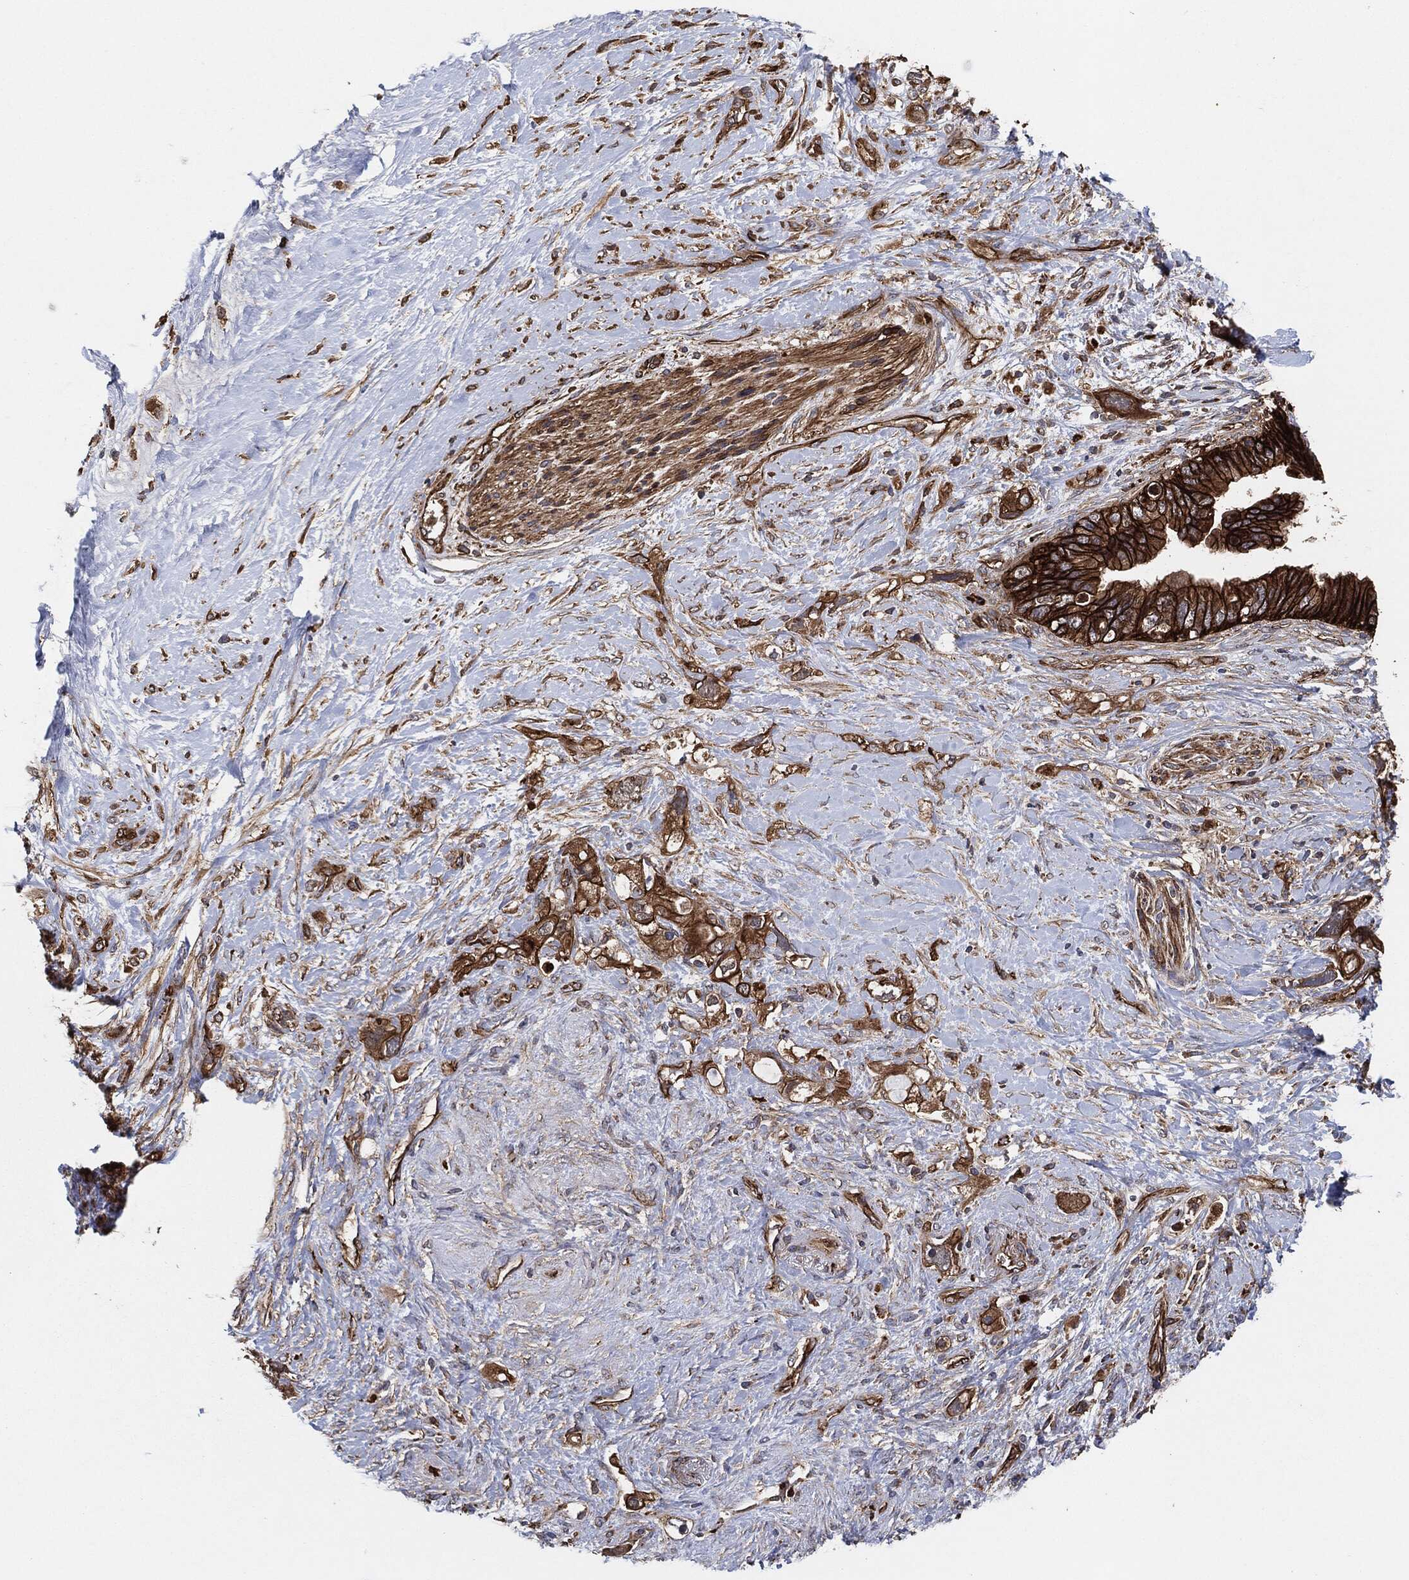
{"staining": {"intensity": "strong", "quantity": ">75%", "location": "cytoplasmic/membranous"}, "tissue": "pancreatic cancer", "cell_type": "Tumor cells", "image_type": "cancer", "snomed": [{"axis": "morphology", "description": "Adenocarcinoma, NOS"}, {"axis": "topography", "description": "Pancreas"}], "caption": "Immunohistochemistry (IHC) (DAB) staining of human adenocarcinoma (pancreatic) exhibits strong cytoplasmic/membranous protein positivity in about >75% of tumor cells. Nuclei are stained in blue.", "gene": "CTNNA1", "patient": {"sex": "female", "age": 56}}